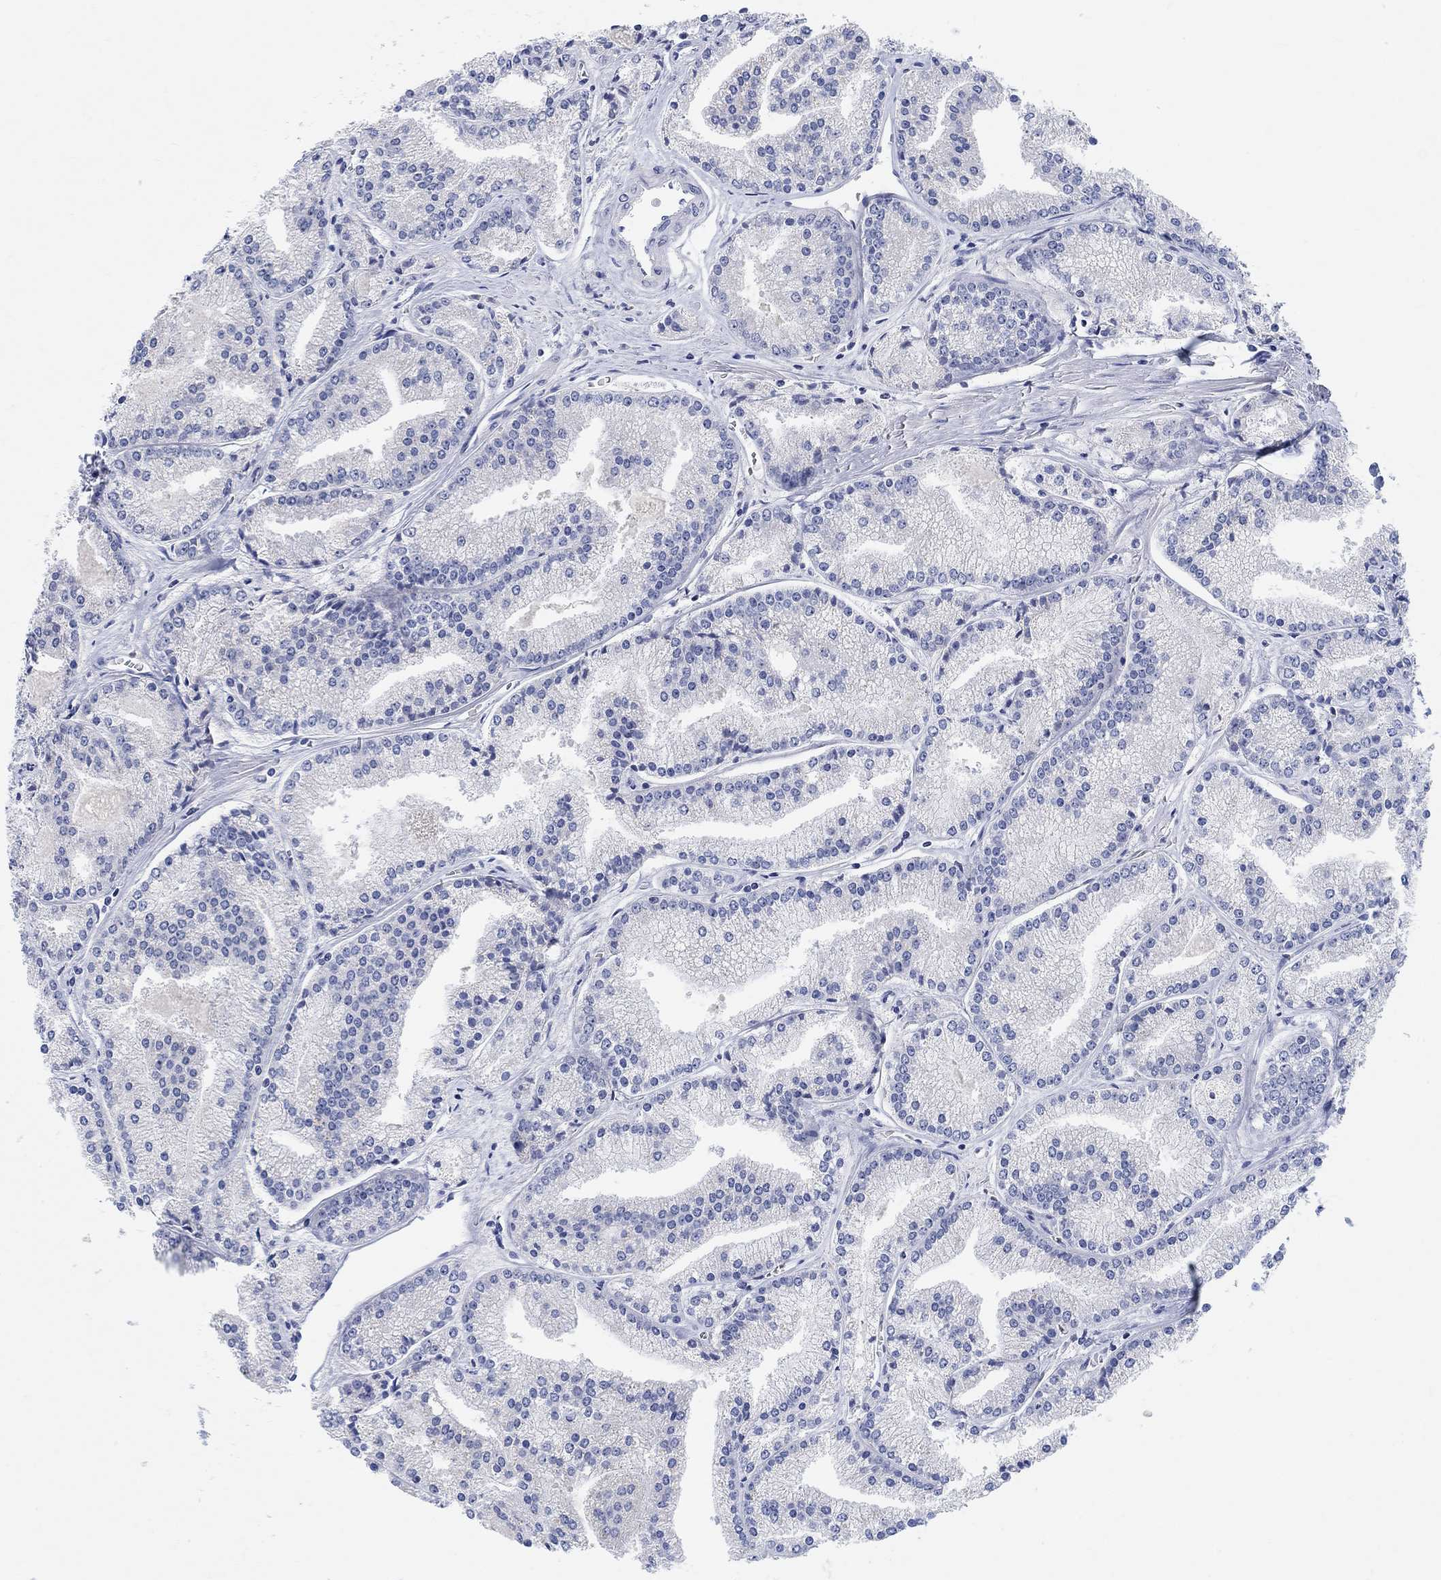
{"staining": {"intensity": "negative", "quantity": "none", "location": "none"}, "tissue": "prostate cancer", "cell_type": "Tumor cells", "image_type": "cancer", "snomed": [{"axis": "morphology", "description": "Adenocarcinoma, NOS"}, {"axis": "topography", "description": "Prostate"}], "caption": "Tumor cells show no significant staining in adenocarcinoma (prostate). (DAB (3,3'-diaminobenzidine) immunohistochemistry (IHC) visualized using brightfield microscopy, high magnification).", "gene": "ATP6V1E2", "patient": {"sex": "male", "age": 72}}